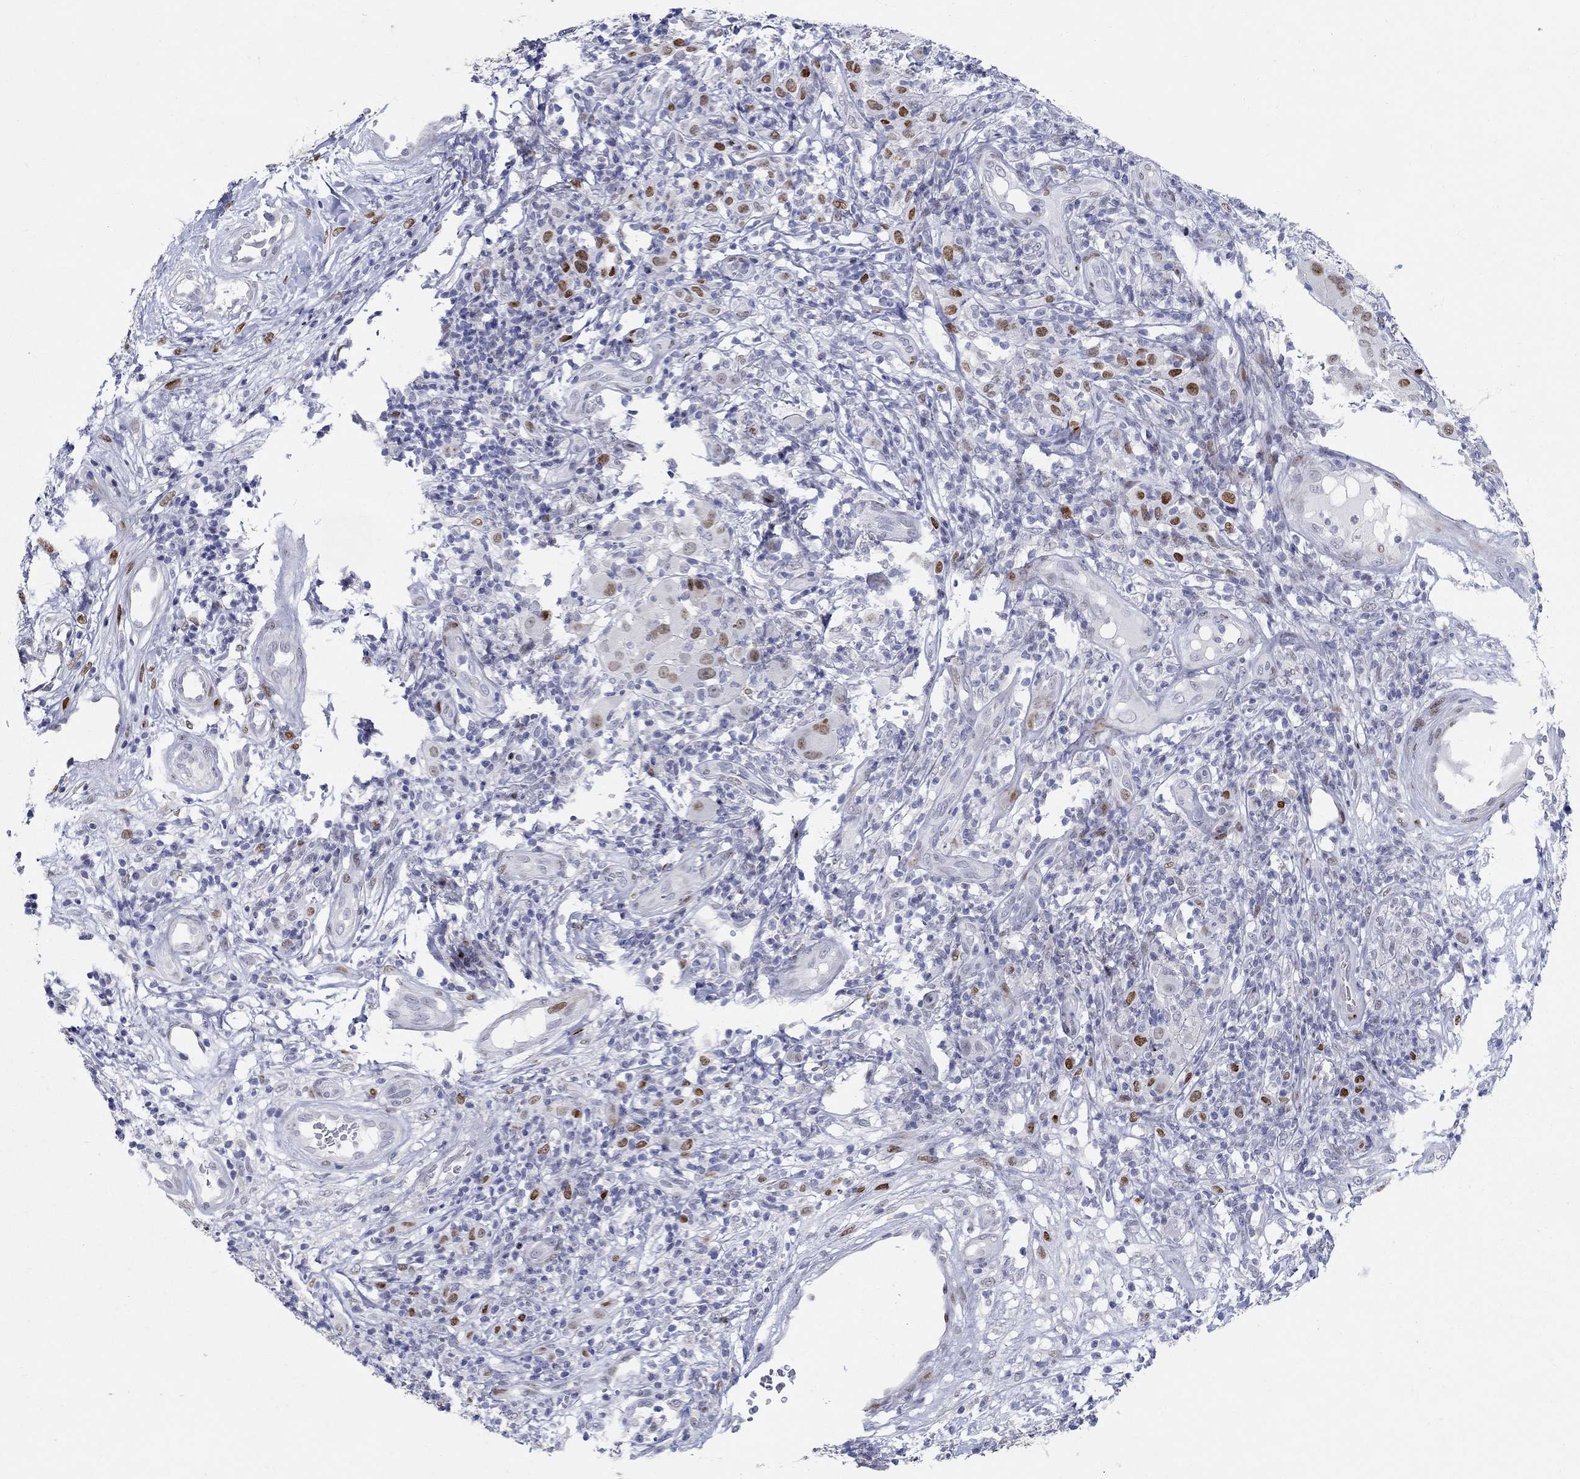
{"staining": {"intensity": "moderate", "quantity": "25%-75%", "location": "nuclear"}, "tissue": "melanoma", "cell_type": "Tumor cells", "image_type": "cancer", "snomed": [{"axis": "morphology", "description": "Malignant melanoma, NOS"}, {"axis": "topography", "description": "Skin"}], "caption": "The image shows a brown stain indicating the presence of a protein in the nuclear of tumor cells in malignant melanoma.", "gene": "RAPGEF5", "patient": {"sex": "female", "age": 87}}